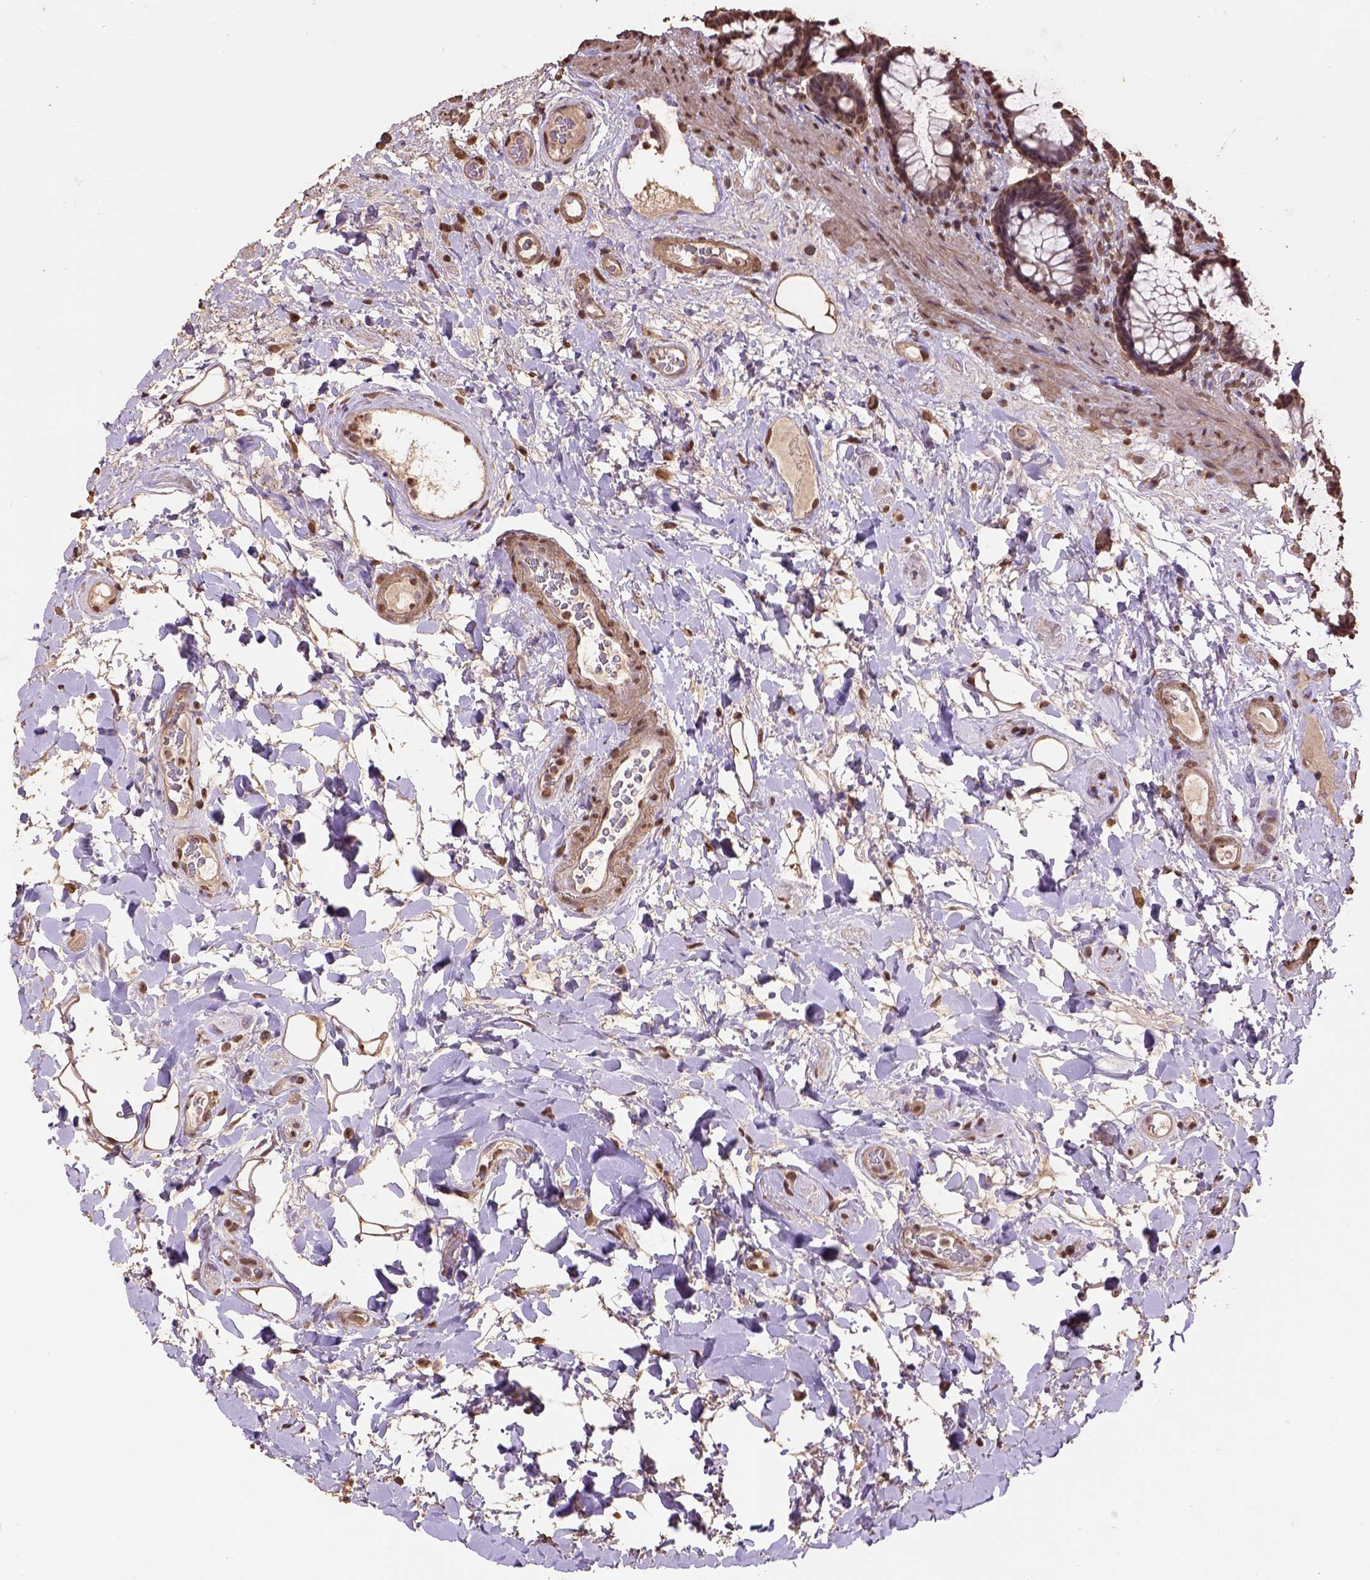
{"staining": {"intensity": "moderate", "quantity": ">75%", "location": "nuclear"}, "tissue": "rectum", "cell_type": "Glandular cells", "image_type": "normal", "snomed": [{"axis": "morphology", "description": "Normal tissue, NOS"}, {"axis": "topography", "description": "Rectum"}], "caption": "Immunohistochemistry micrograph of benign rectum stained for a protein (brown), which shows medium levels of moderate nuclear positivity in approximately >75% of glandular cells.", "gene": "CSTF2T", "patient": {"sex": "male", "age": 72}}